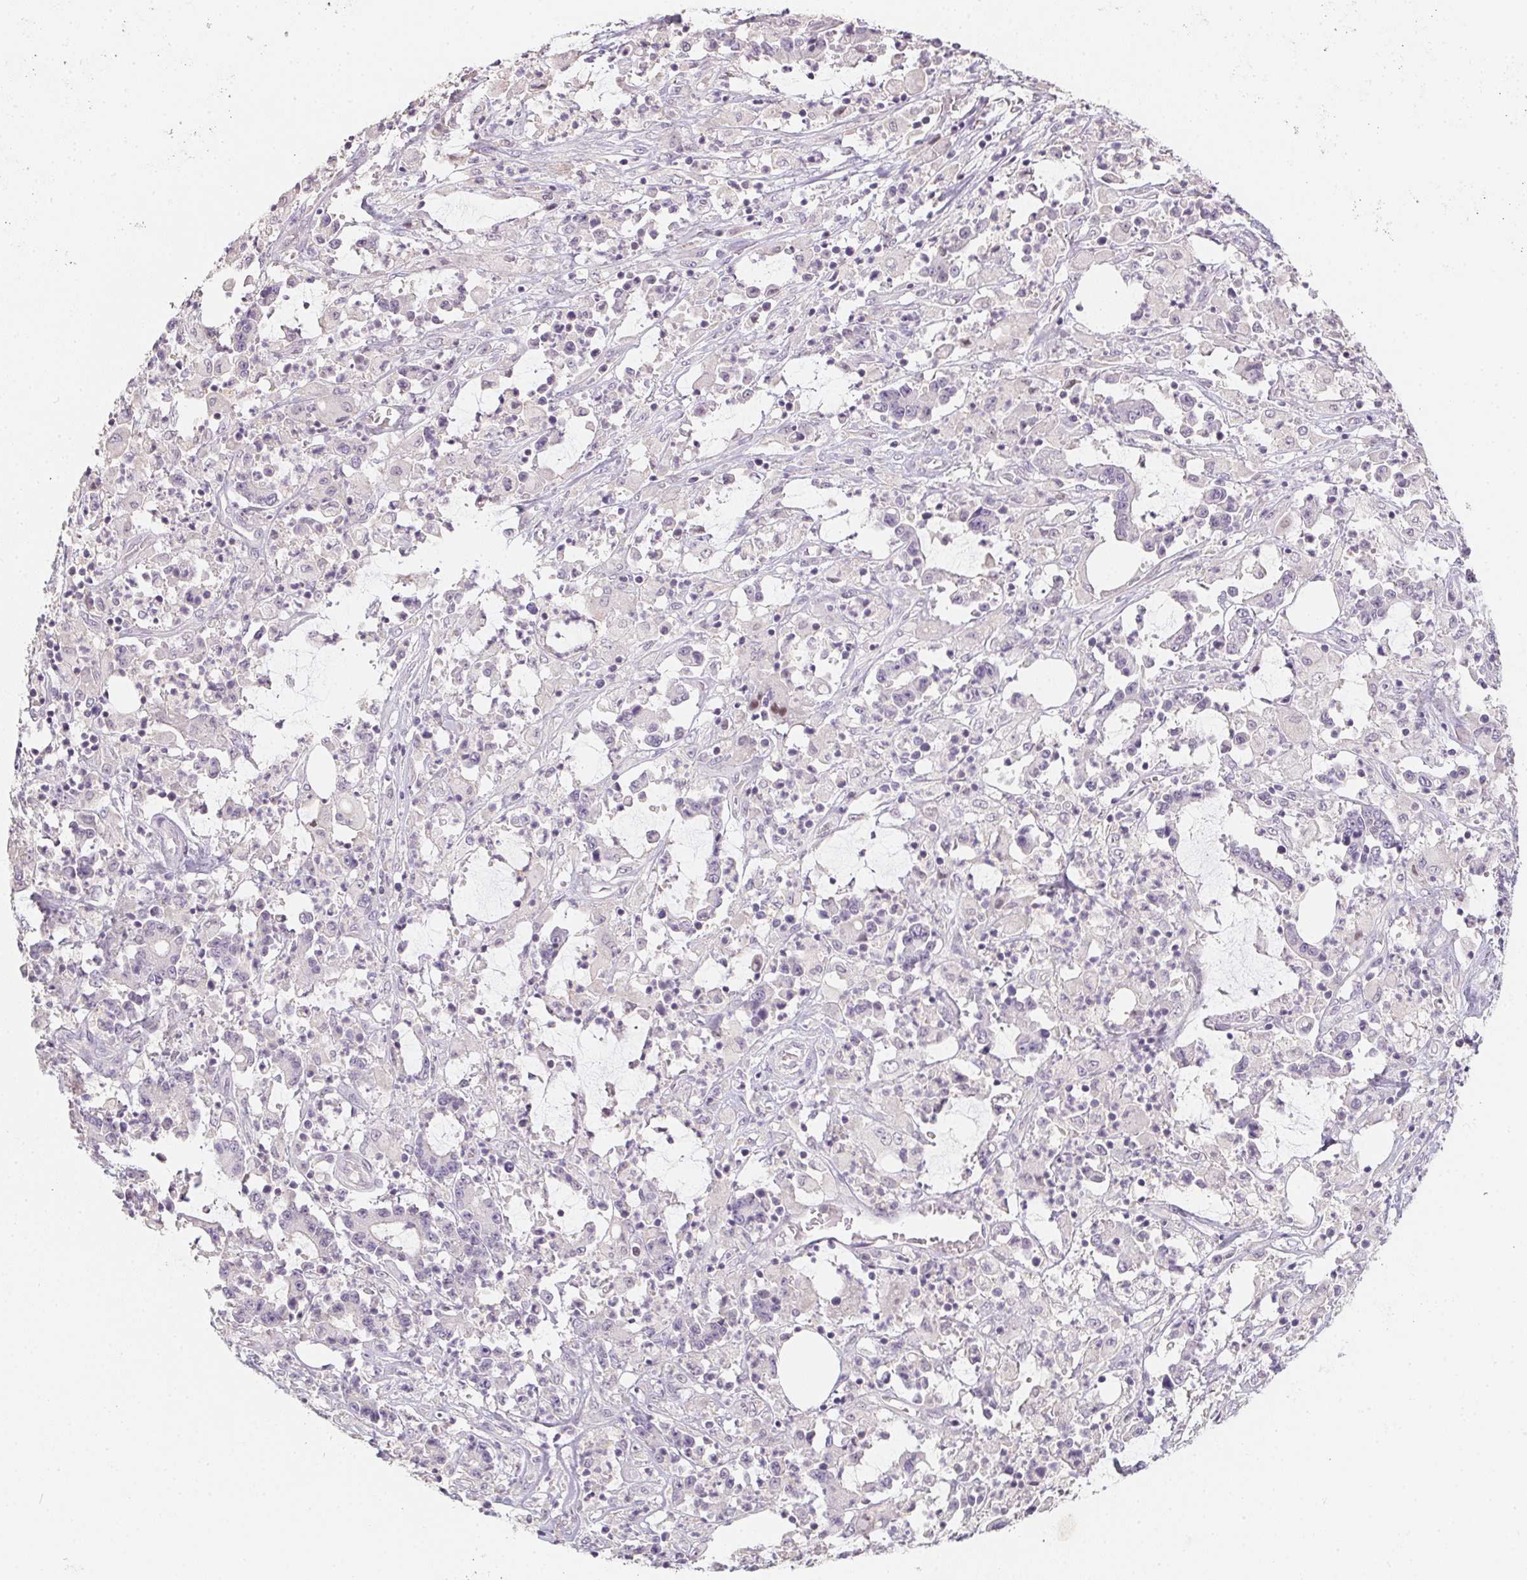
{"staining": {"intensity": "negative", "quantity": "none", "location": "none"}, "tissue": "stomach cancer", "cell_type": "Tumor cells", "image_type": "cancer", "snomed": [{"axis": "morphology", "description": "Adenocarcinoma, NOS"}, {"axis": "topography", "description": "Stomach, upper"}], "caption": "Immunohistochemical staining of human stomach cancer (adenocarcinoma) shows no significant staining in tumor cells.", "gene": "ZBBX", "patient": {"sex": "male", "age": 68}}